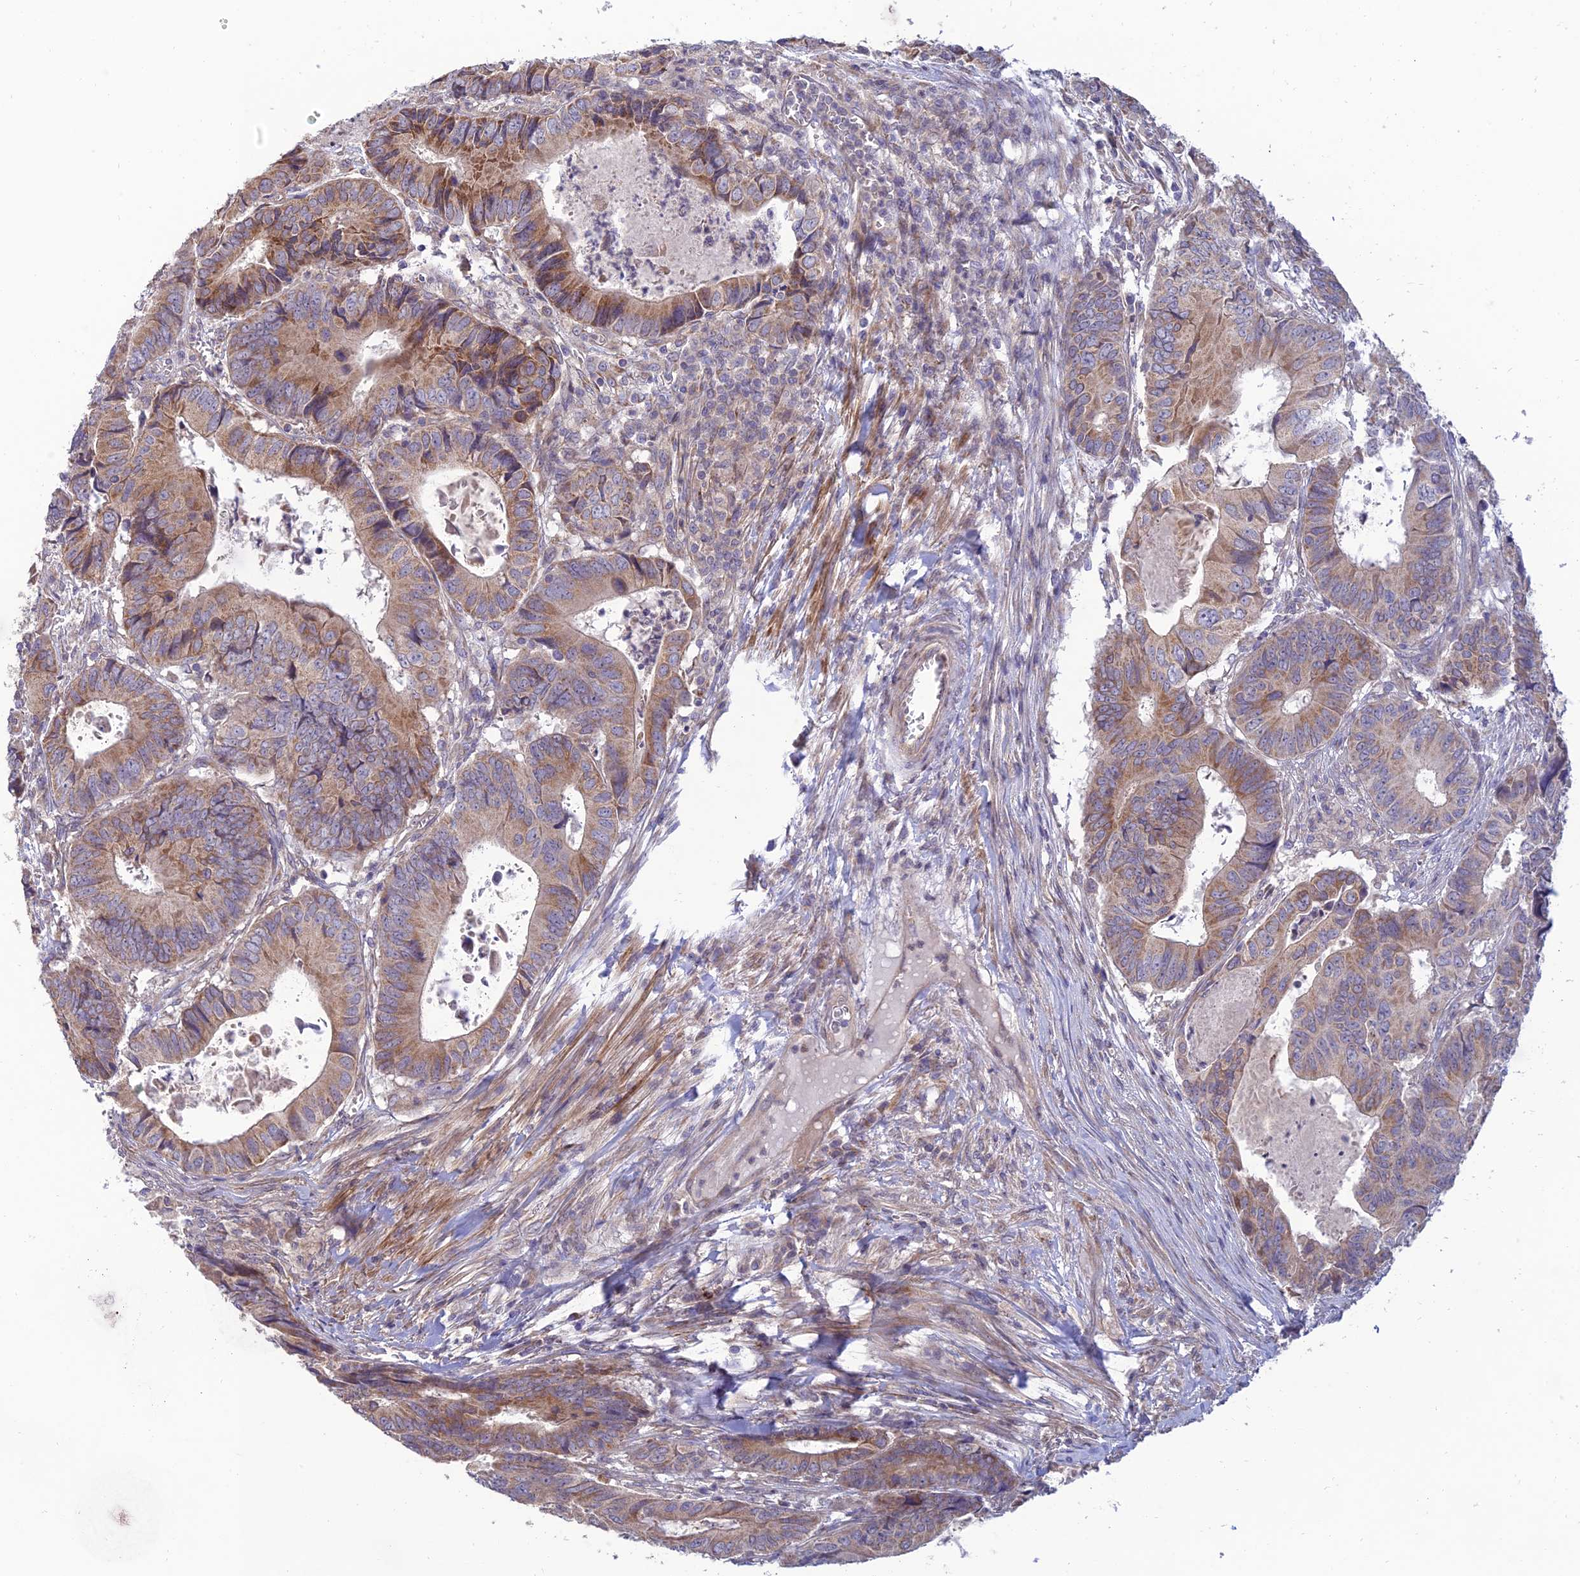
{"staining": {"intensity": "moderate", "quantity": ">75%", "location": "cytoplasmic/membranous"}, "tissue": "colorectal cancer", "cell_type": "Tumor cells", "image_type": "cancer", "snomed": [{"axis": "morphology", "description": "Adenocarcinoma, NOS"}, {"axis": "topography", "description": "Colon"}], "caption": "Immunohistochemical staining of human colorectal cancer reveals medium levels of moderate cytoplasmic/membranous staining in approximately >75% of tumor cells.", "gene": "C3orf20", "patient": {"sex": "male", "age": 85}}